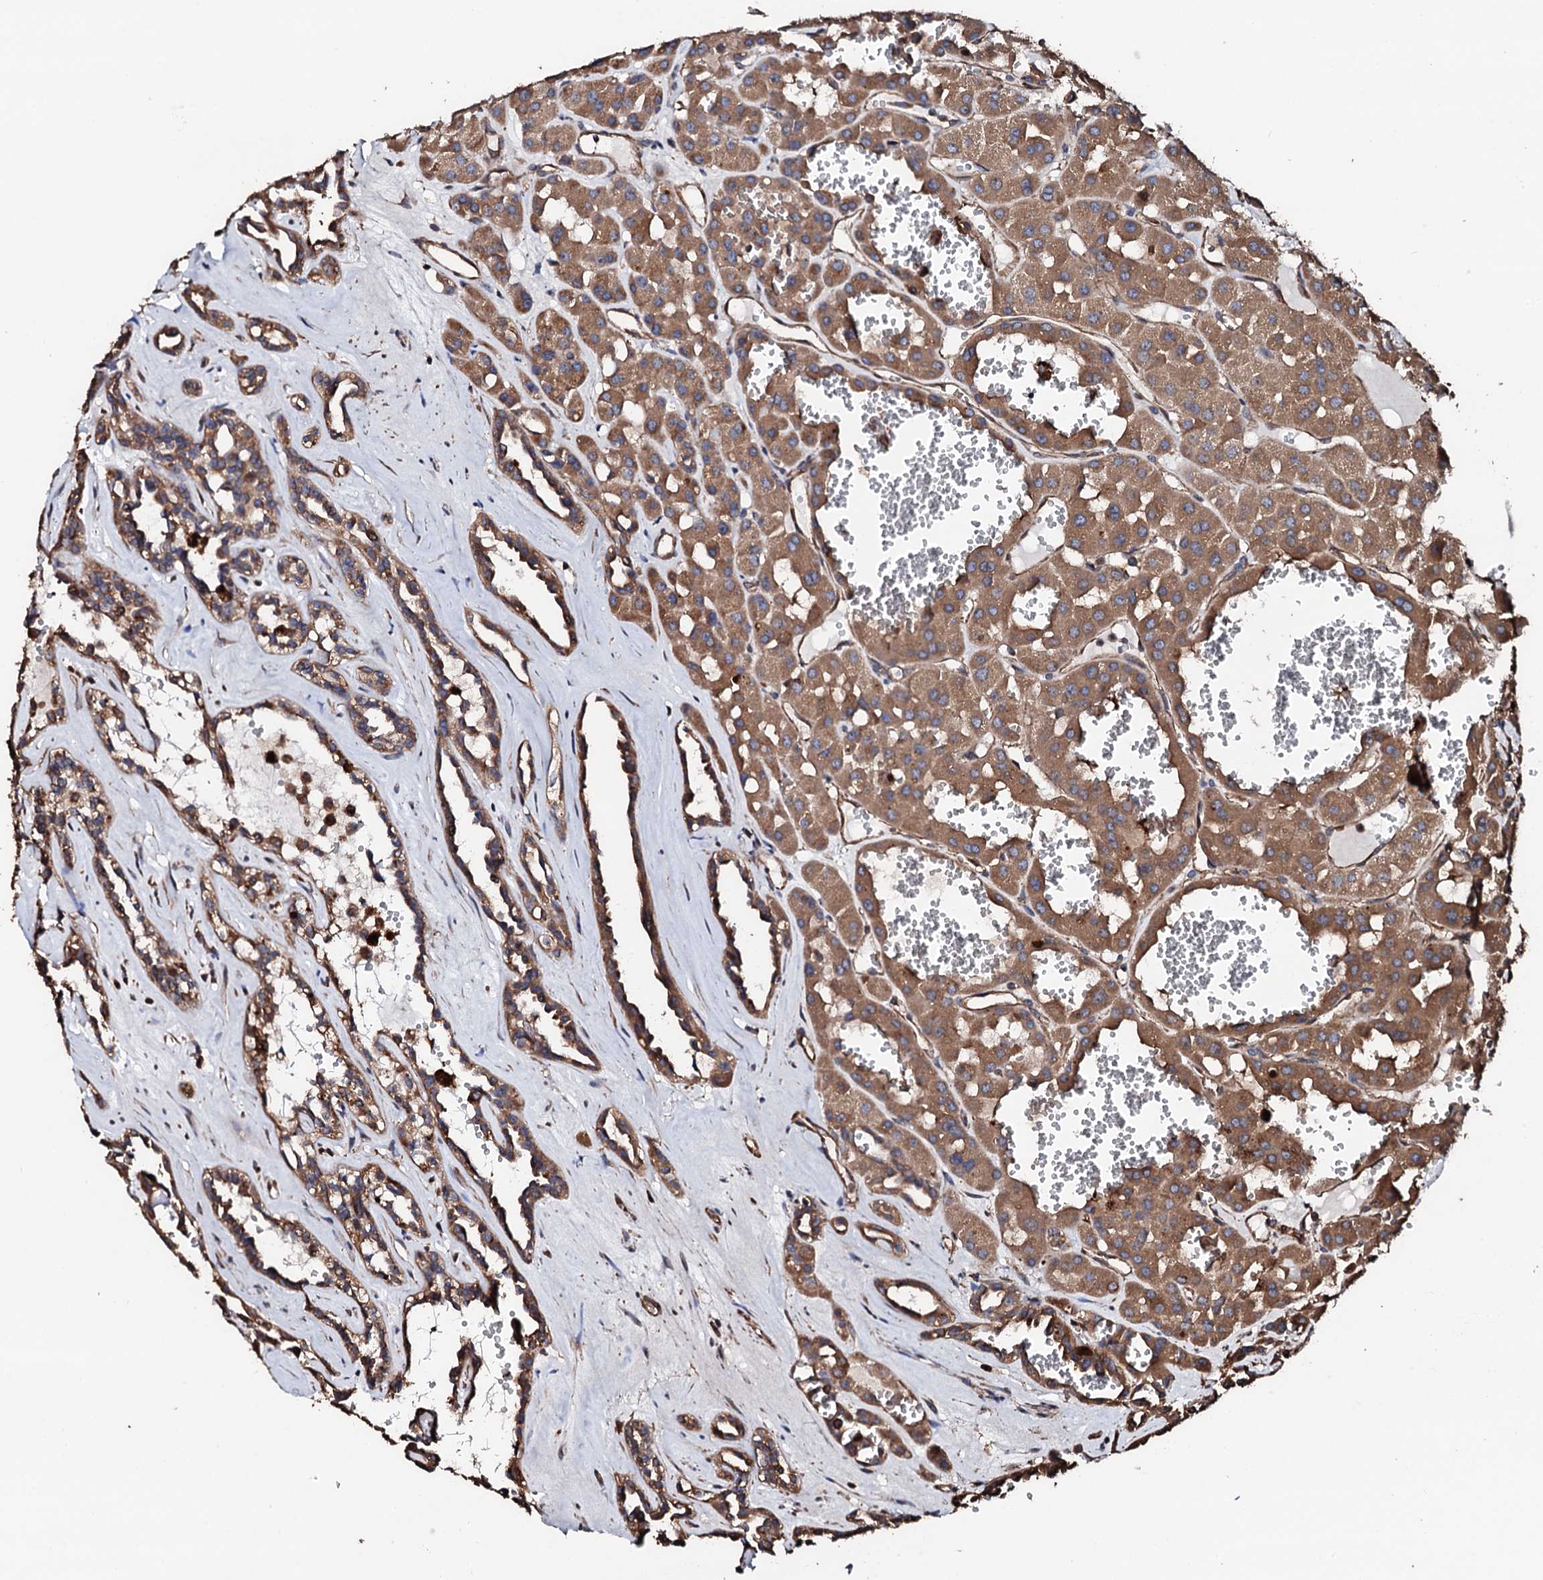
{"staining": {"intensity": "moderate", "quantity": ">75%", "location": "cytoplasmic/membranous"}, "tissue": "renal cancer", "cell_type": "Tumor cells", "image_type": "cancer", "snomed": [{"axis": "morphology", "description": "Carcinoma, NOS"}, {"axis": "topography", "description": "Kidney"}], "caption": "Tumor cells show medium levels of moderate cytoplasmic/membranous staining in approximately >75% of cells in carcinoma (renal). Nuclei are stained in blue.", "gene": "CKAP5", "patient": {"sex": "female", "age": 75}}